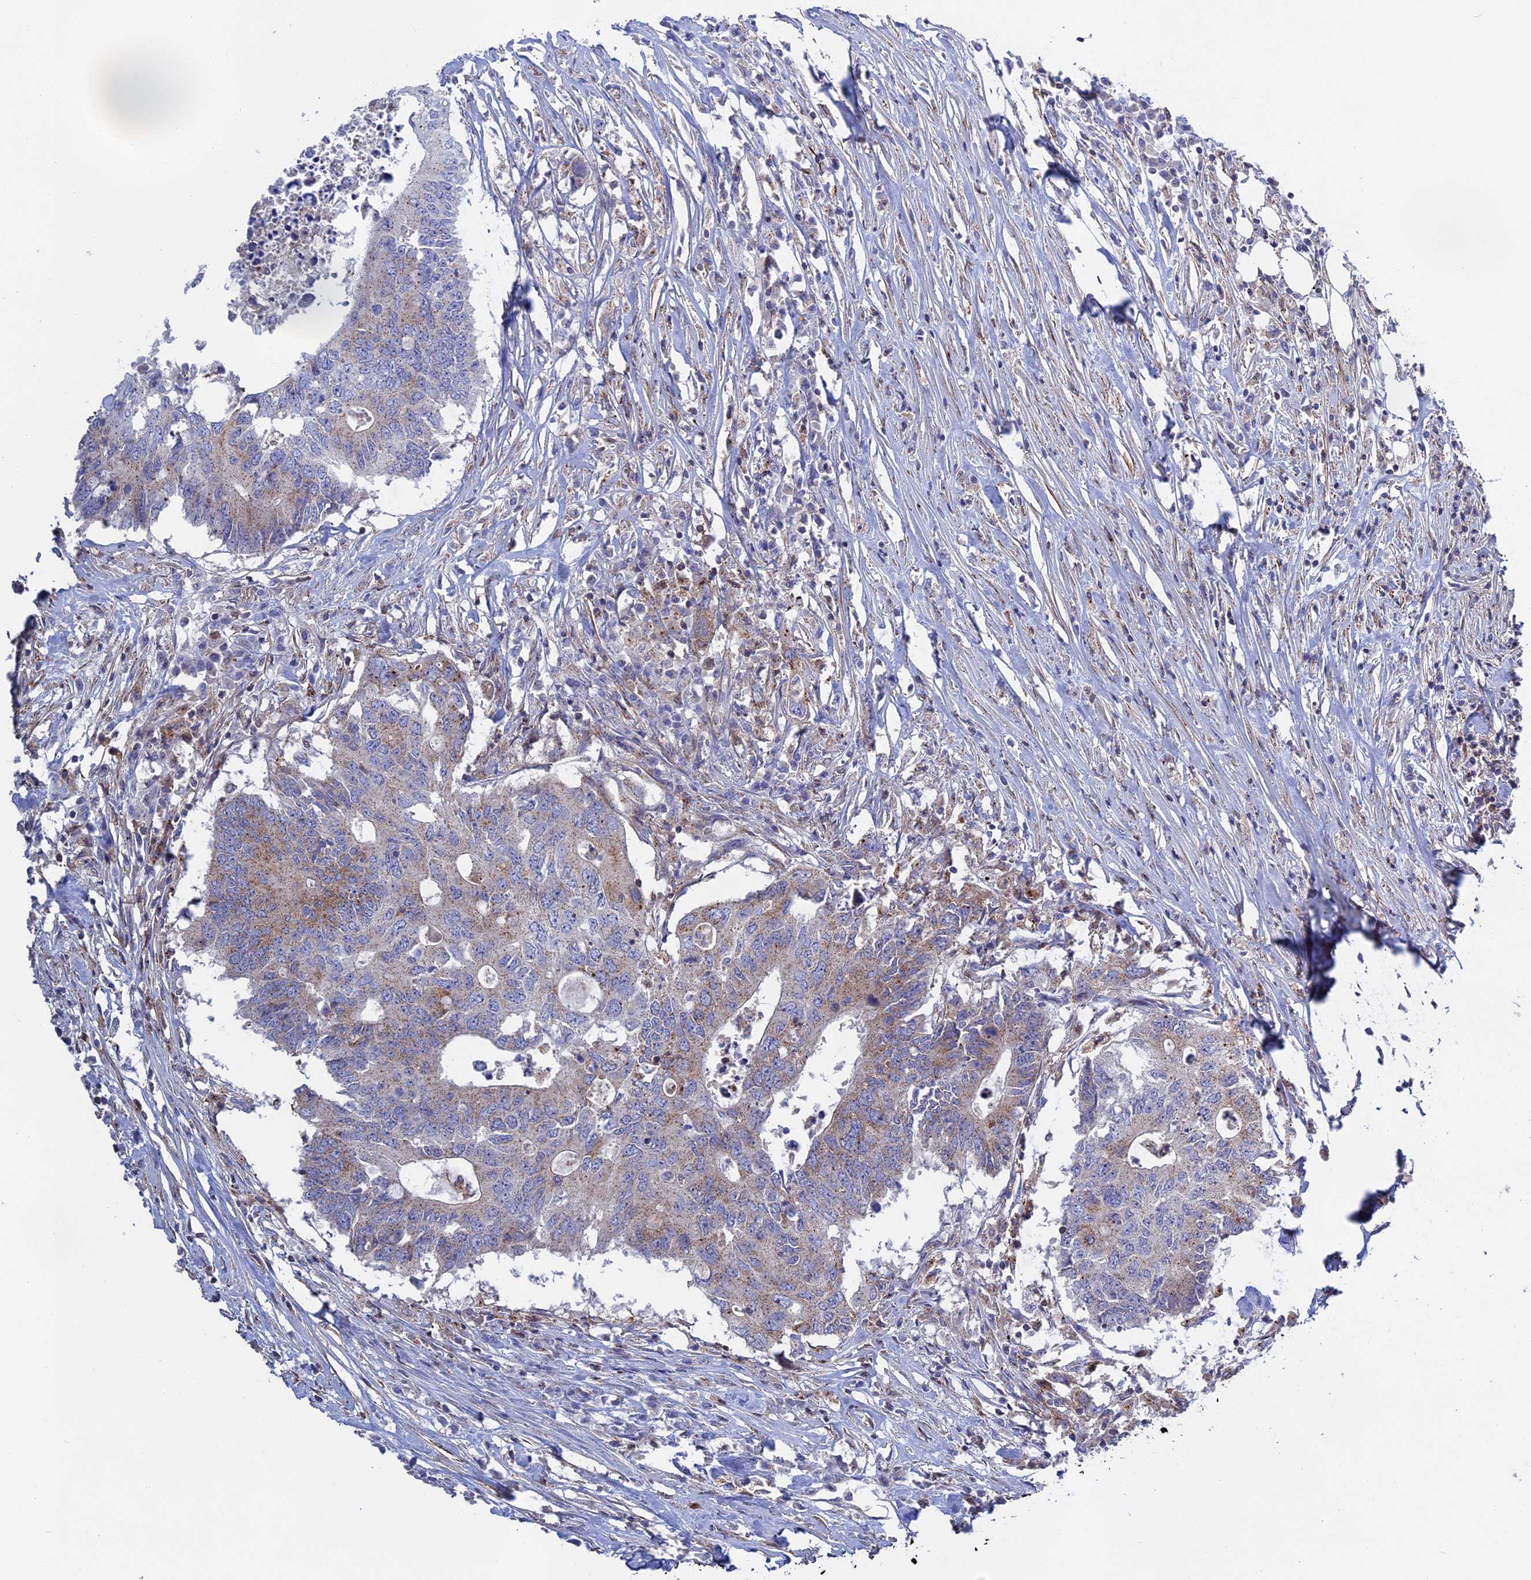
{"staining": {"intensity": "weak", "quantity": "<25%", "location": "cytoplasmic/membranous"}, "tissue": "colorectal cancer", "cell_type": "Tumor cells", "image_type": "cancer", "snomed": [{"axis": "morphology", "description": "Adenocarcinoma, NOS"}, {"axis": "topography", "description": "Colon"}], "caption": "Immunohistochemistry histopathology image of adenocarcinoma (colorectal) stained for a protein (brown), which displays no expression in tumor cells.", "gene": "LYPD5", "patient": {"sex": "male", "age": 71}}